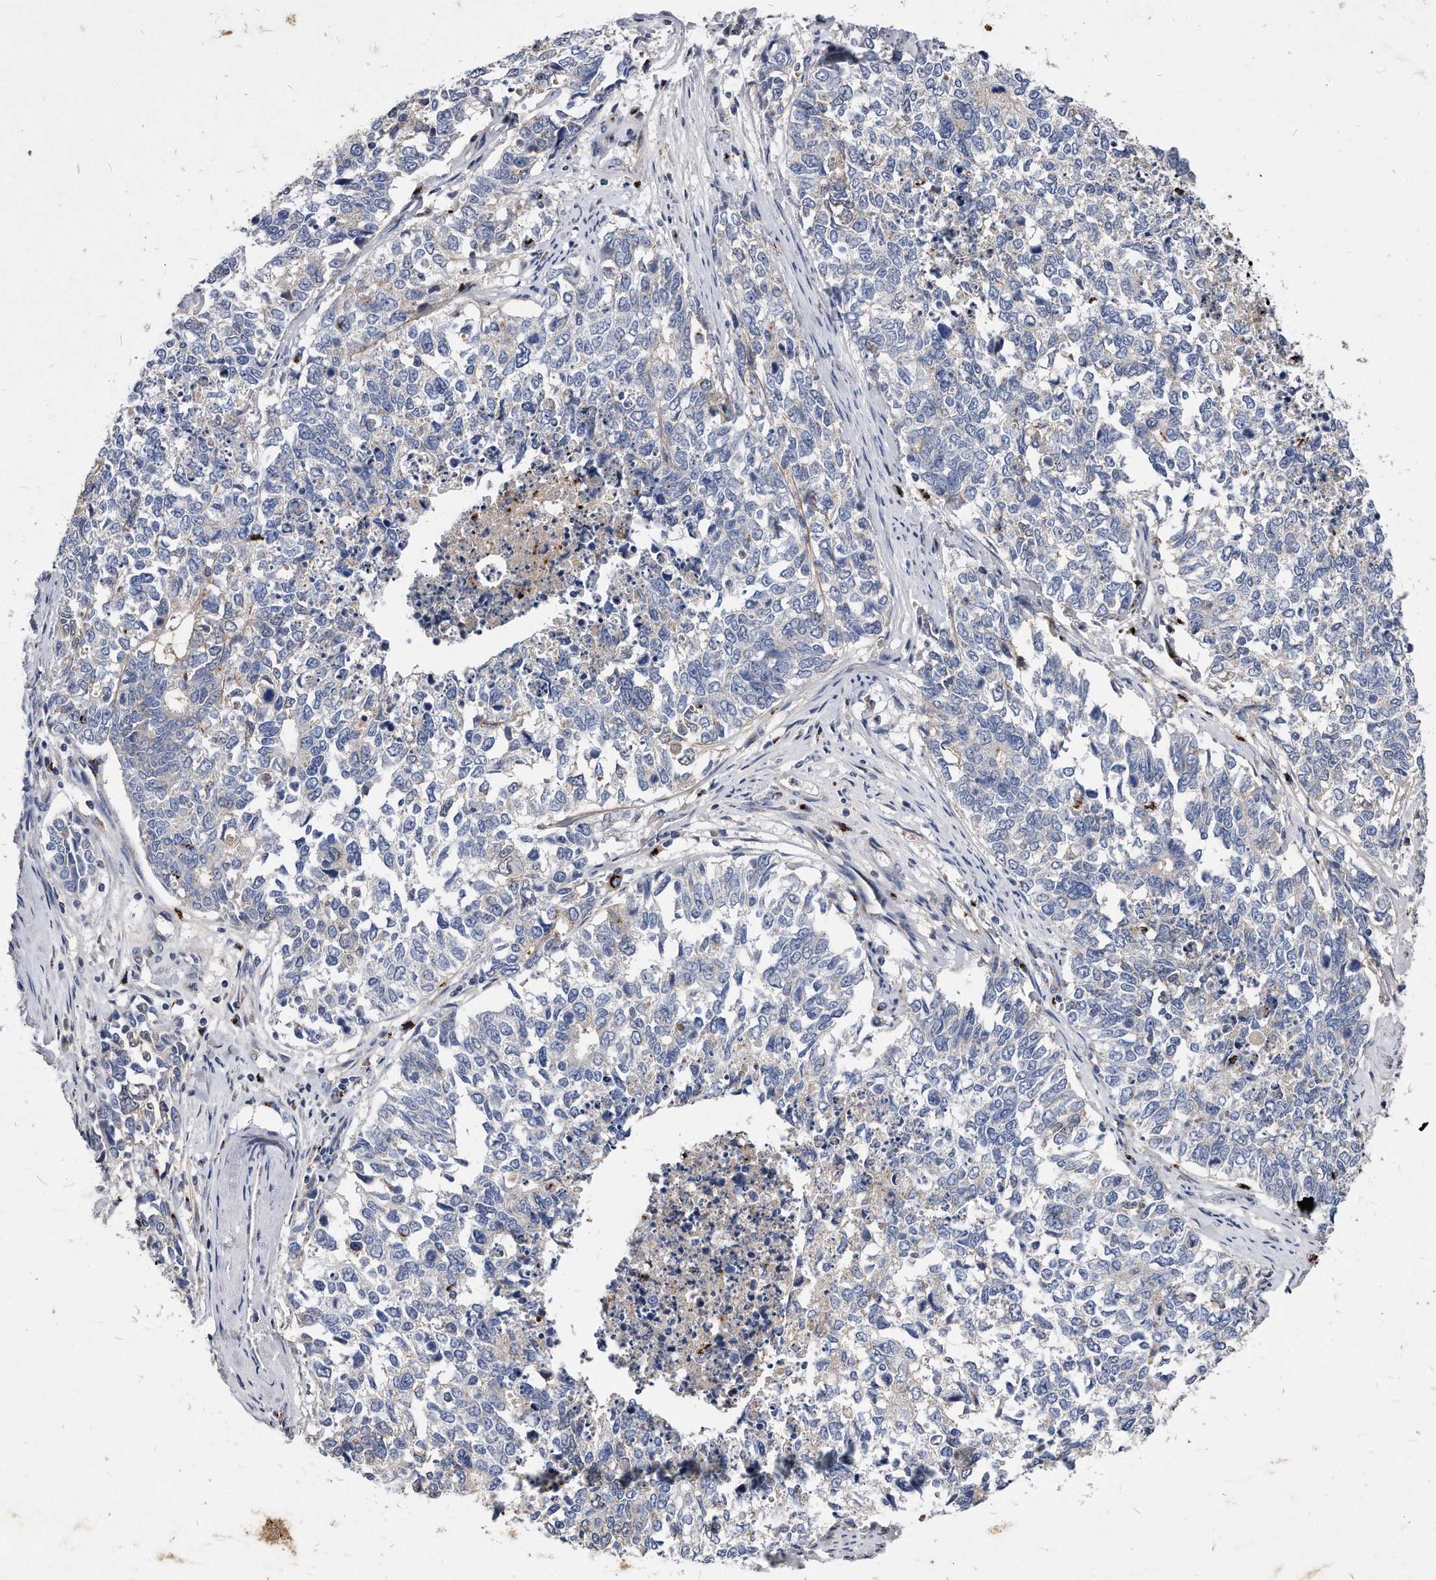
{"staining": {"intensity": "negative", "quantity": "none", "location": "none"}, "tissue": "cervical cancer", "cell_type": "Tumor cells", "image_type": "cancer", "snomed": [{"axis": "morphology", "description": "Squamous cell carcinoma, NOS"}, {"axis": "topography", "description": "Cervix"}], "caption": "IHC of squamous cell carcinoma (cervical) reveals no staining in tumor cells. (Stains: DAB (3,3'-diaminobenzidine) immunohistochemistry with hematoxylin counter stain, Microscopy: brightfield microscopy at high magnification).", "gene": "MGAT4A", "patient": {"sex": "female", "age": 63}}